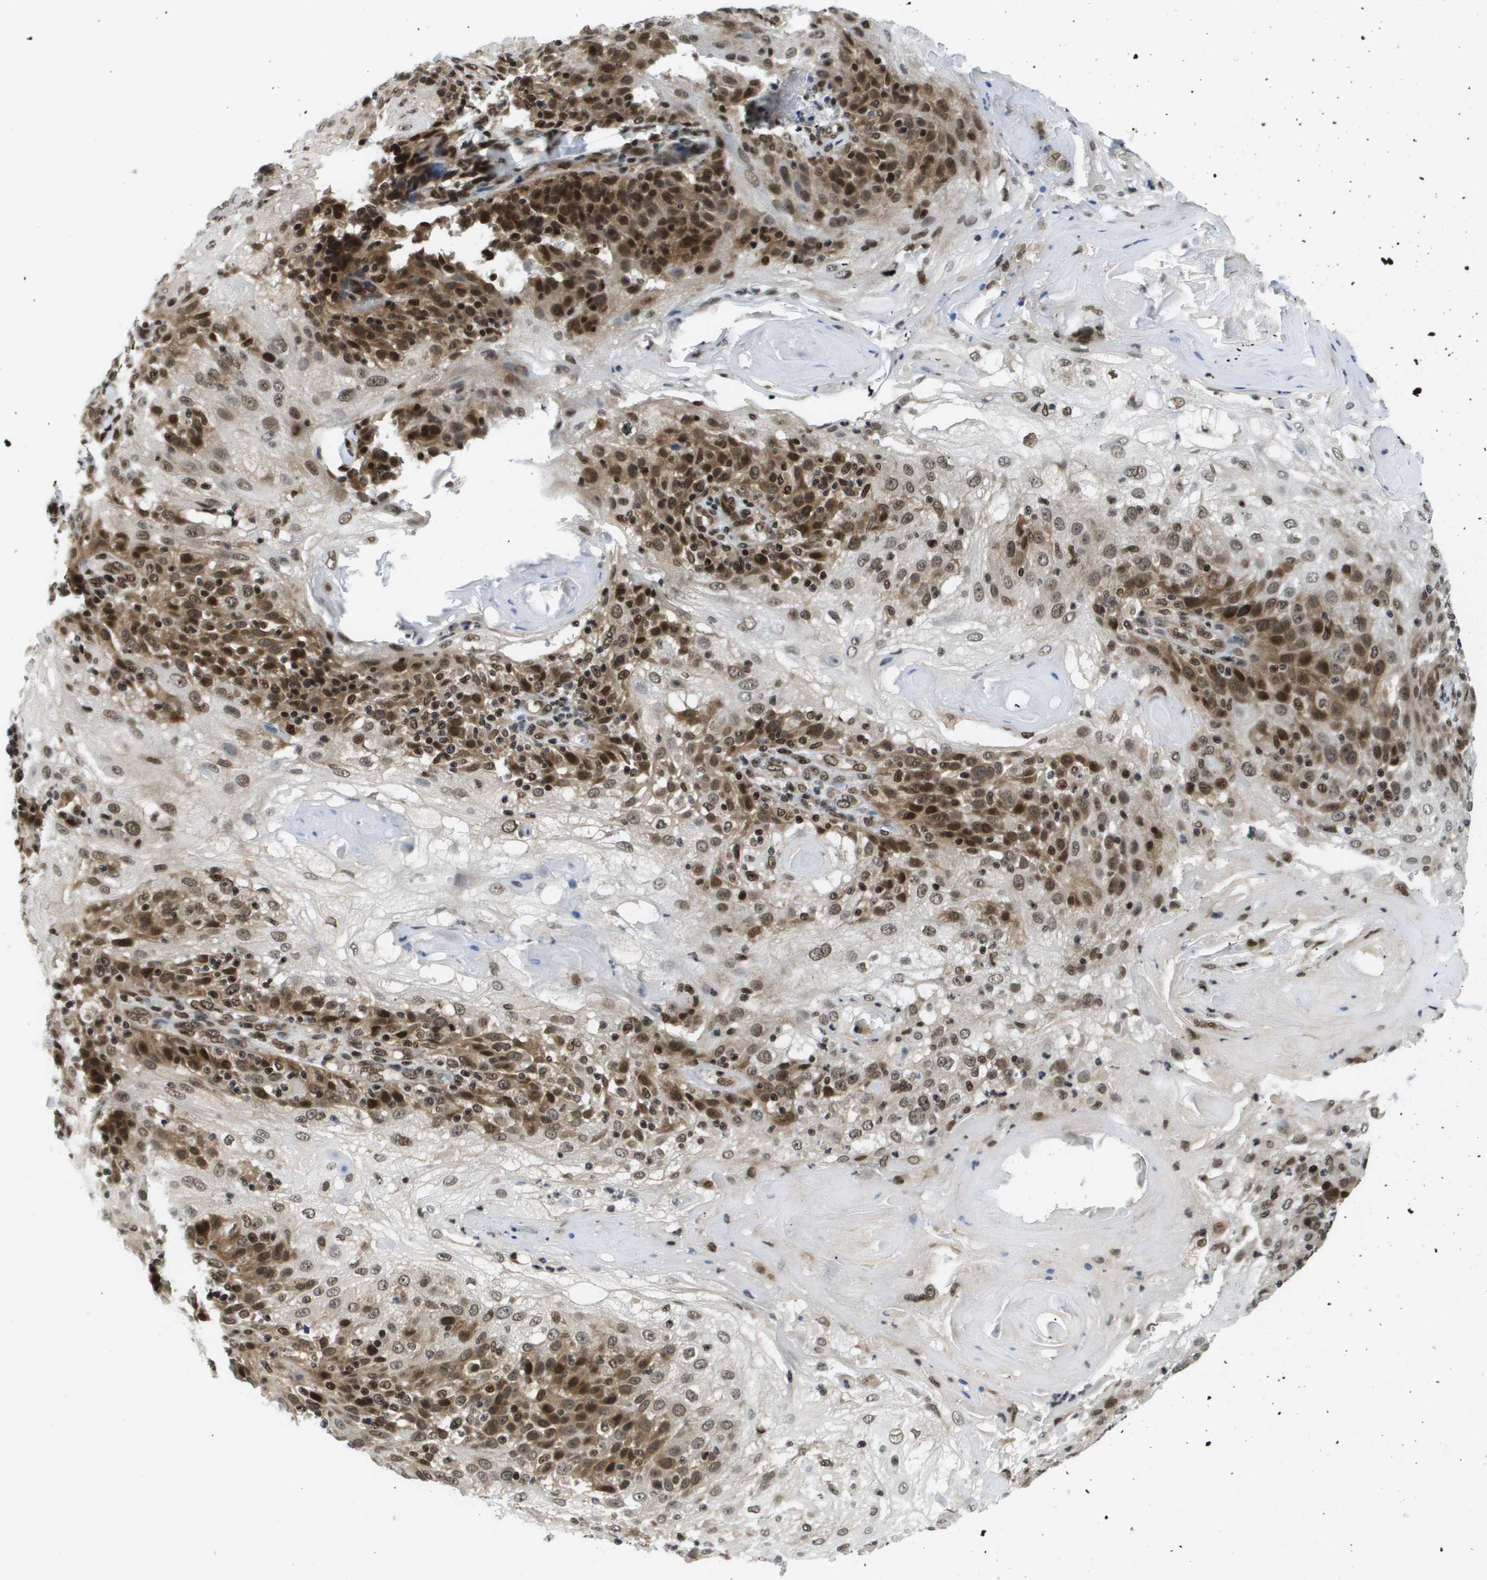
{"staining": {"intensity": "strong", "quantity": ">75%", "location": "cytoplasmic/membranous,nuclear"}, "tissue": "skin cancer", "cell_type": "Tumor cells", "image_type": "cancer", "snomed": [{"axis": "morphology", "description": "Normal tissue, NOS"}, {"axis": "morphology", "description": "Squamous cell carcinoma, NOS"}, {"axis": "topography", "description": "Skin"}], "caption": "Human skin squamous cell carcinoma stained with a brown dye demonstrates strong cytoplasmic/membranous and nuclear positive expression in approximately >75% of tumor cells.", "gene": "RECQL4", "patient": {"sex": "female", "age": 83}}